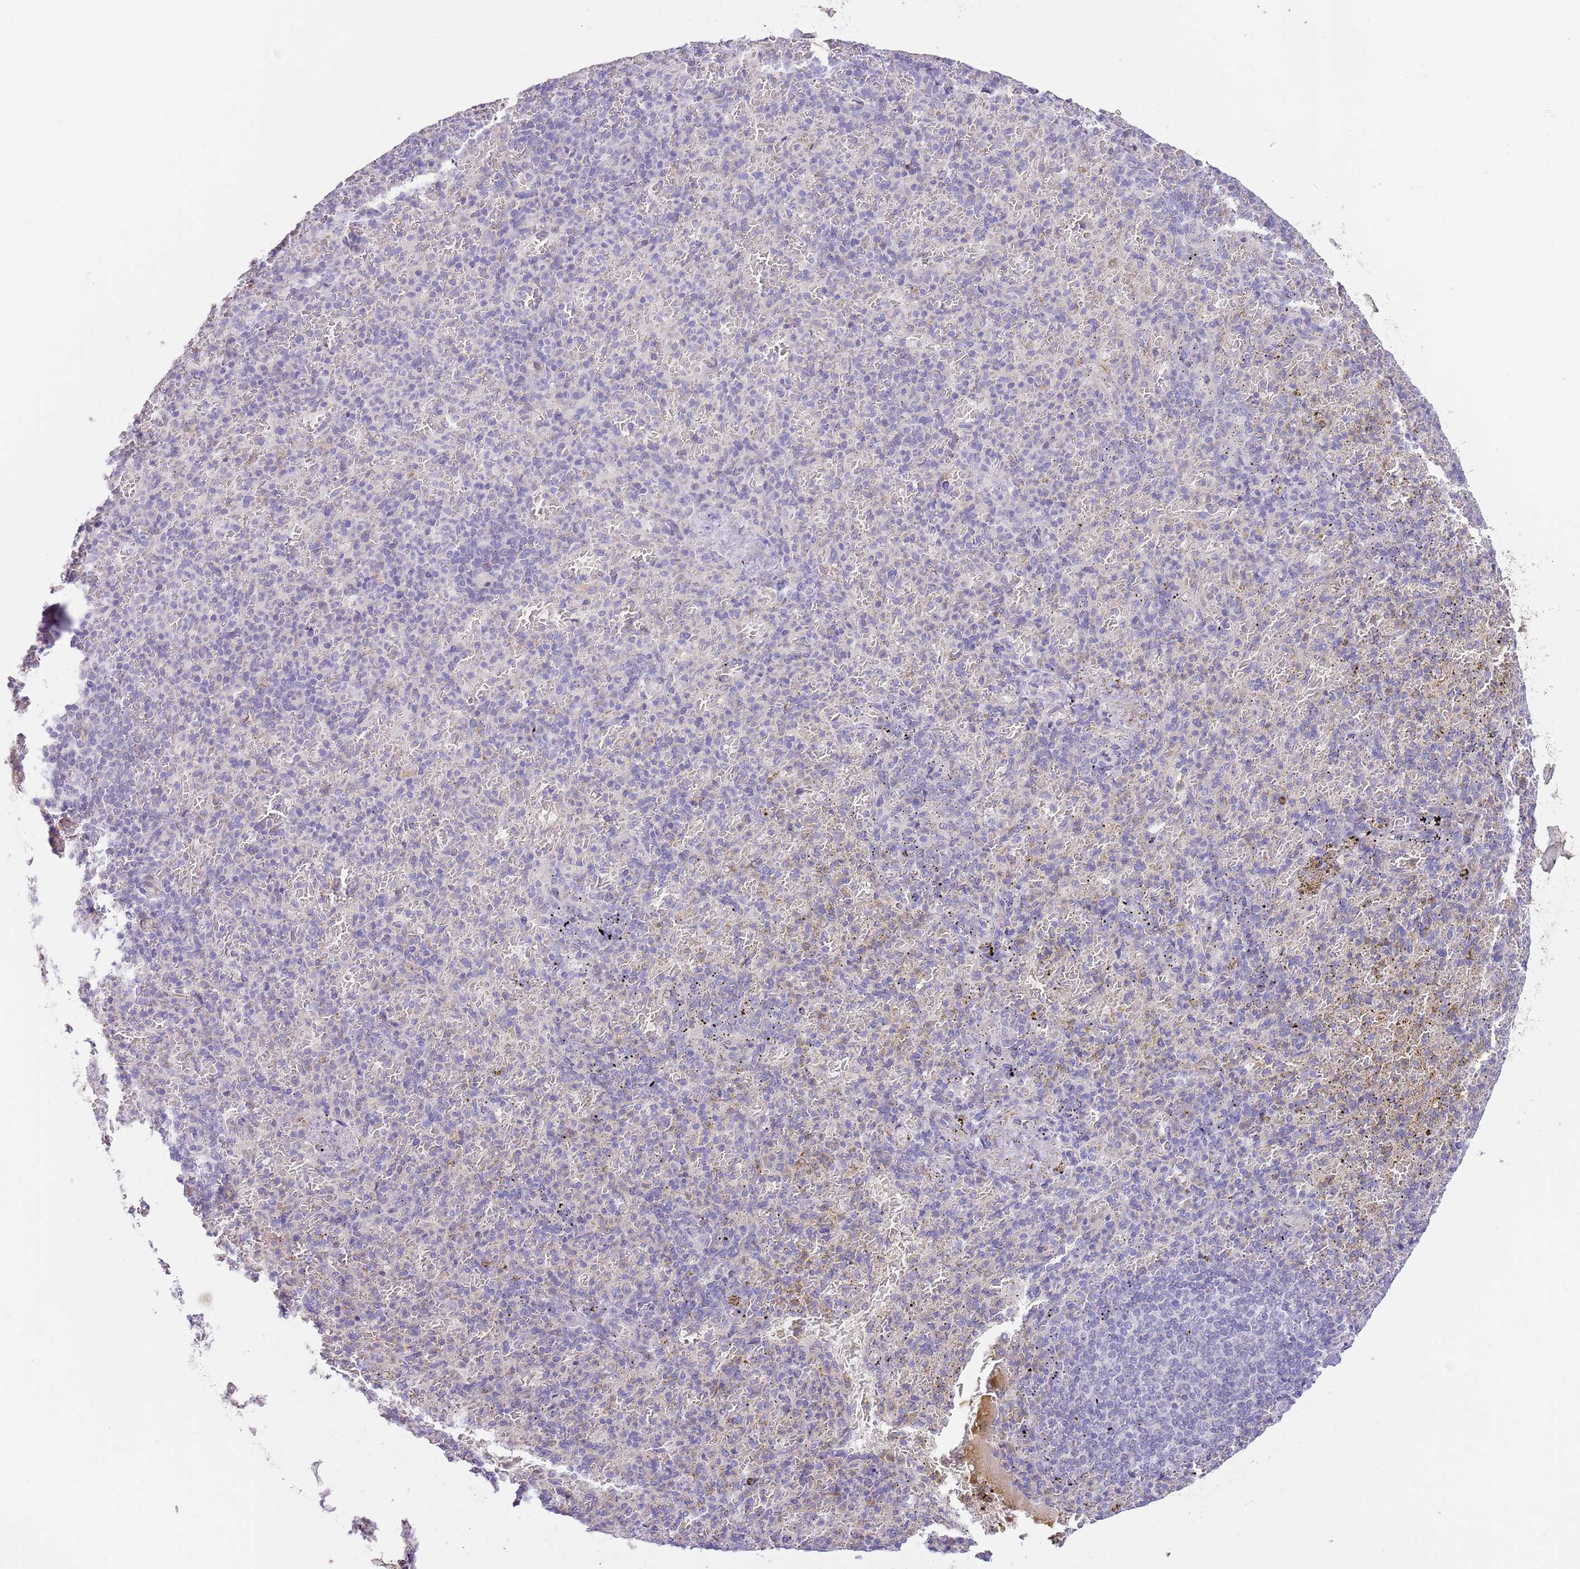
{"staining": {"intensity": "negative", "quantity": "none", "location": "none"}, "tissue": "spleen", "cell_type": "Cells in red pulp", "image_type": "normal", "snomed": [{"axis": "morphology", "description": "Normal tissue, NOS"}, {"axis": "topography", "description": "Spleen"}], "caption": "Normal spleen was stained to show a protein in brown. There is no significant expression in cells in red pulp. (Stains: DAB (3,3'-diaminobenzidine) immunohistochemistry (IHC) with hematoxylin counter stain, Microscopy: brightfield microscopy at high magnification).", "gene": "AP1S2", "patient": {"sex": "female", "age": 74}}